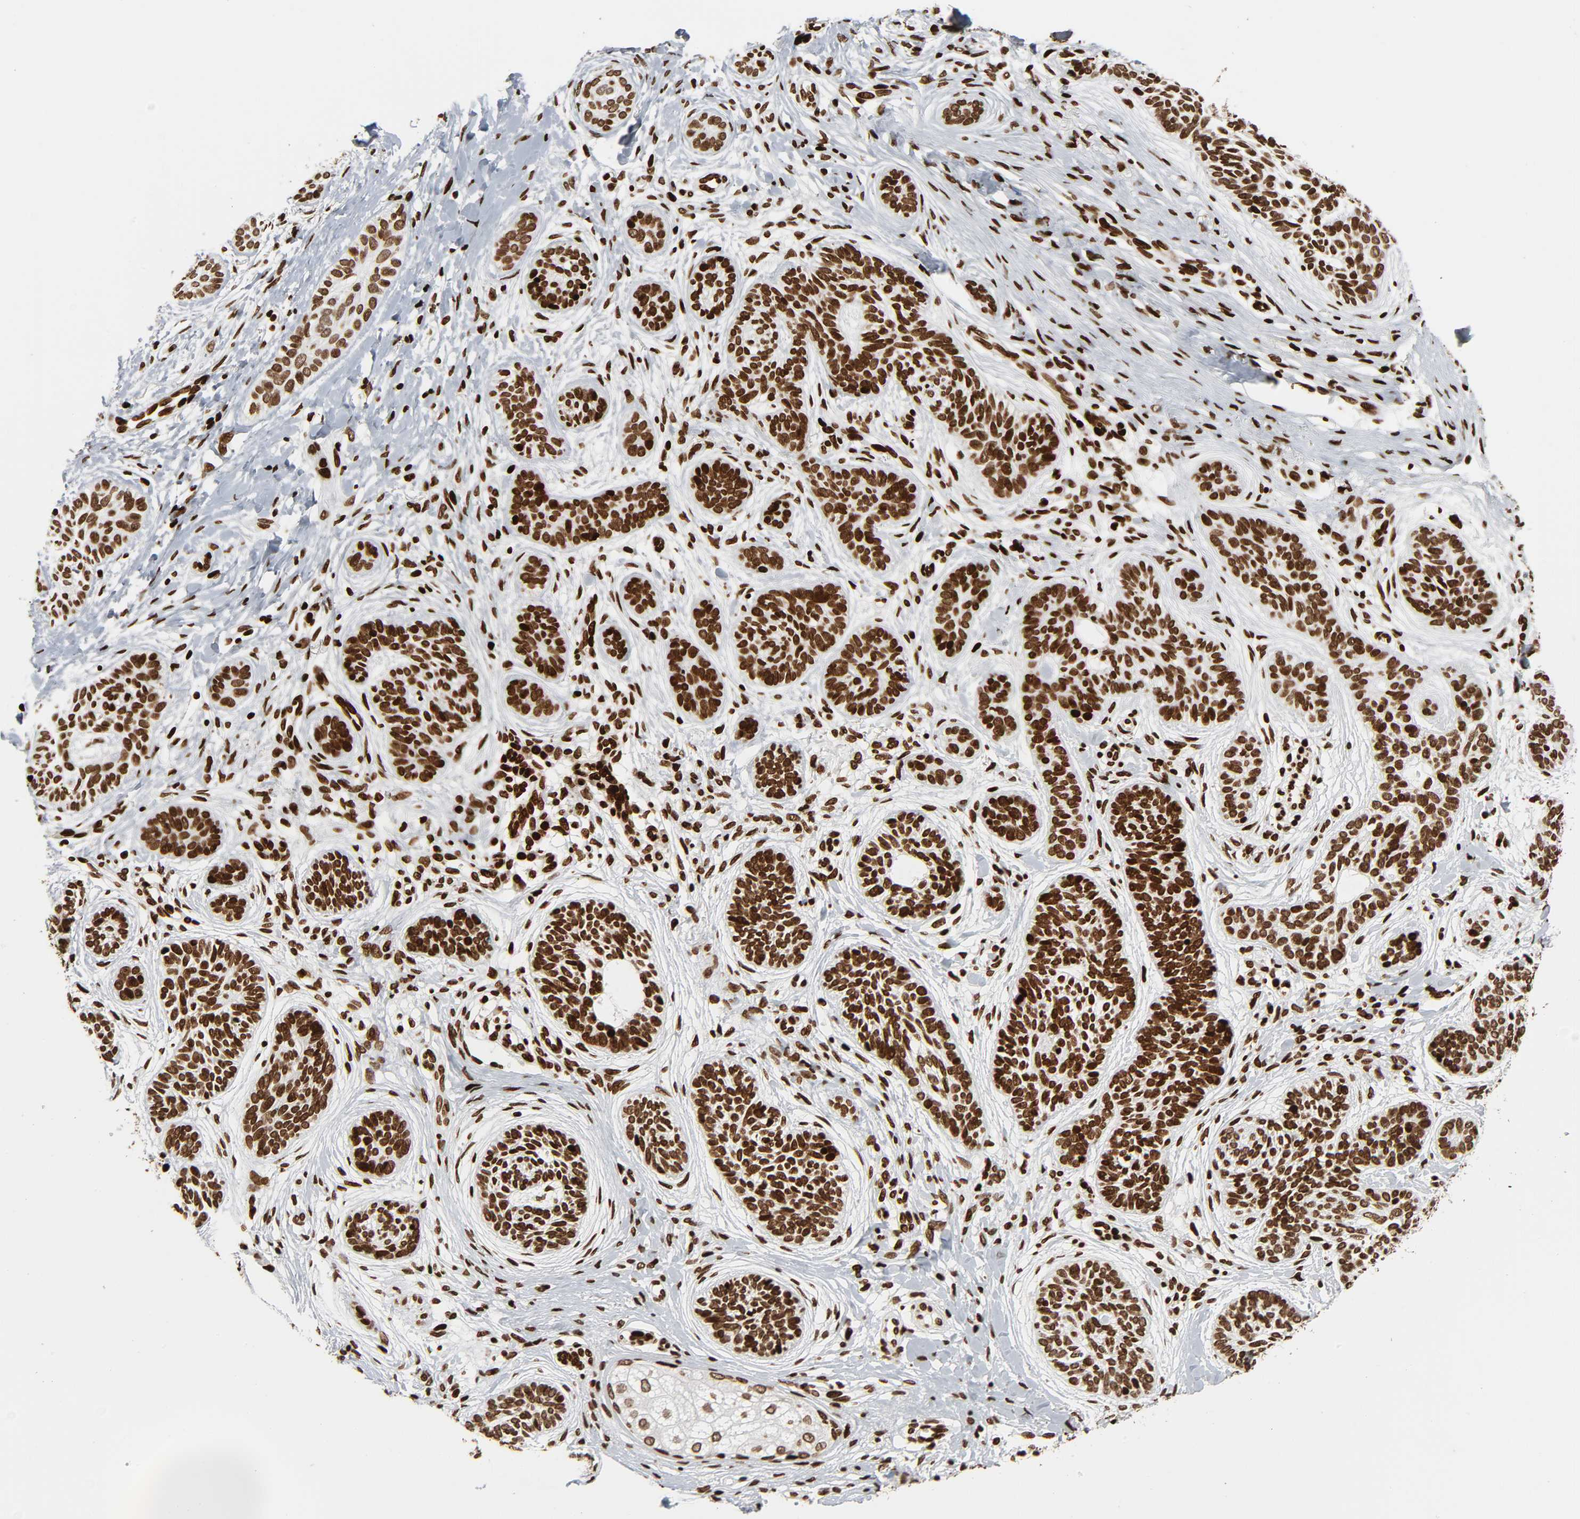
{"staining": {"intensity": "strong", "quantity": ">75%", "location": "nuclear"}, "tissue": "skin cancer", "cell_type": "Tumor cells", "image_type": "cancer", "snomed": [{"axis": "morphology", "description": "Normal tissue, NOS"}, {"axis": "morphology", "description": "Basal cell carcinoma"}, {"axis": "topography", "description": "Skin"}], "caption": "High-power microscopy captured an immunohistochemistry (IHC) image of basal cell carcinoma (skin), revealing strong nuclear positivity in approximately >75% of tumor cells.", "gene": "RXRA", "patient": {"sex": "male", "age": 63}}